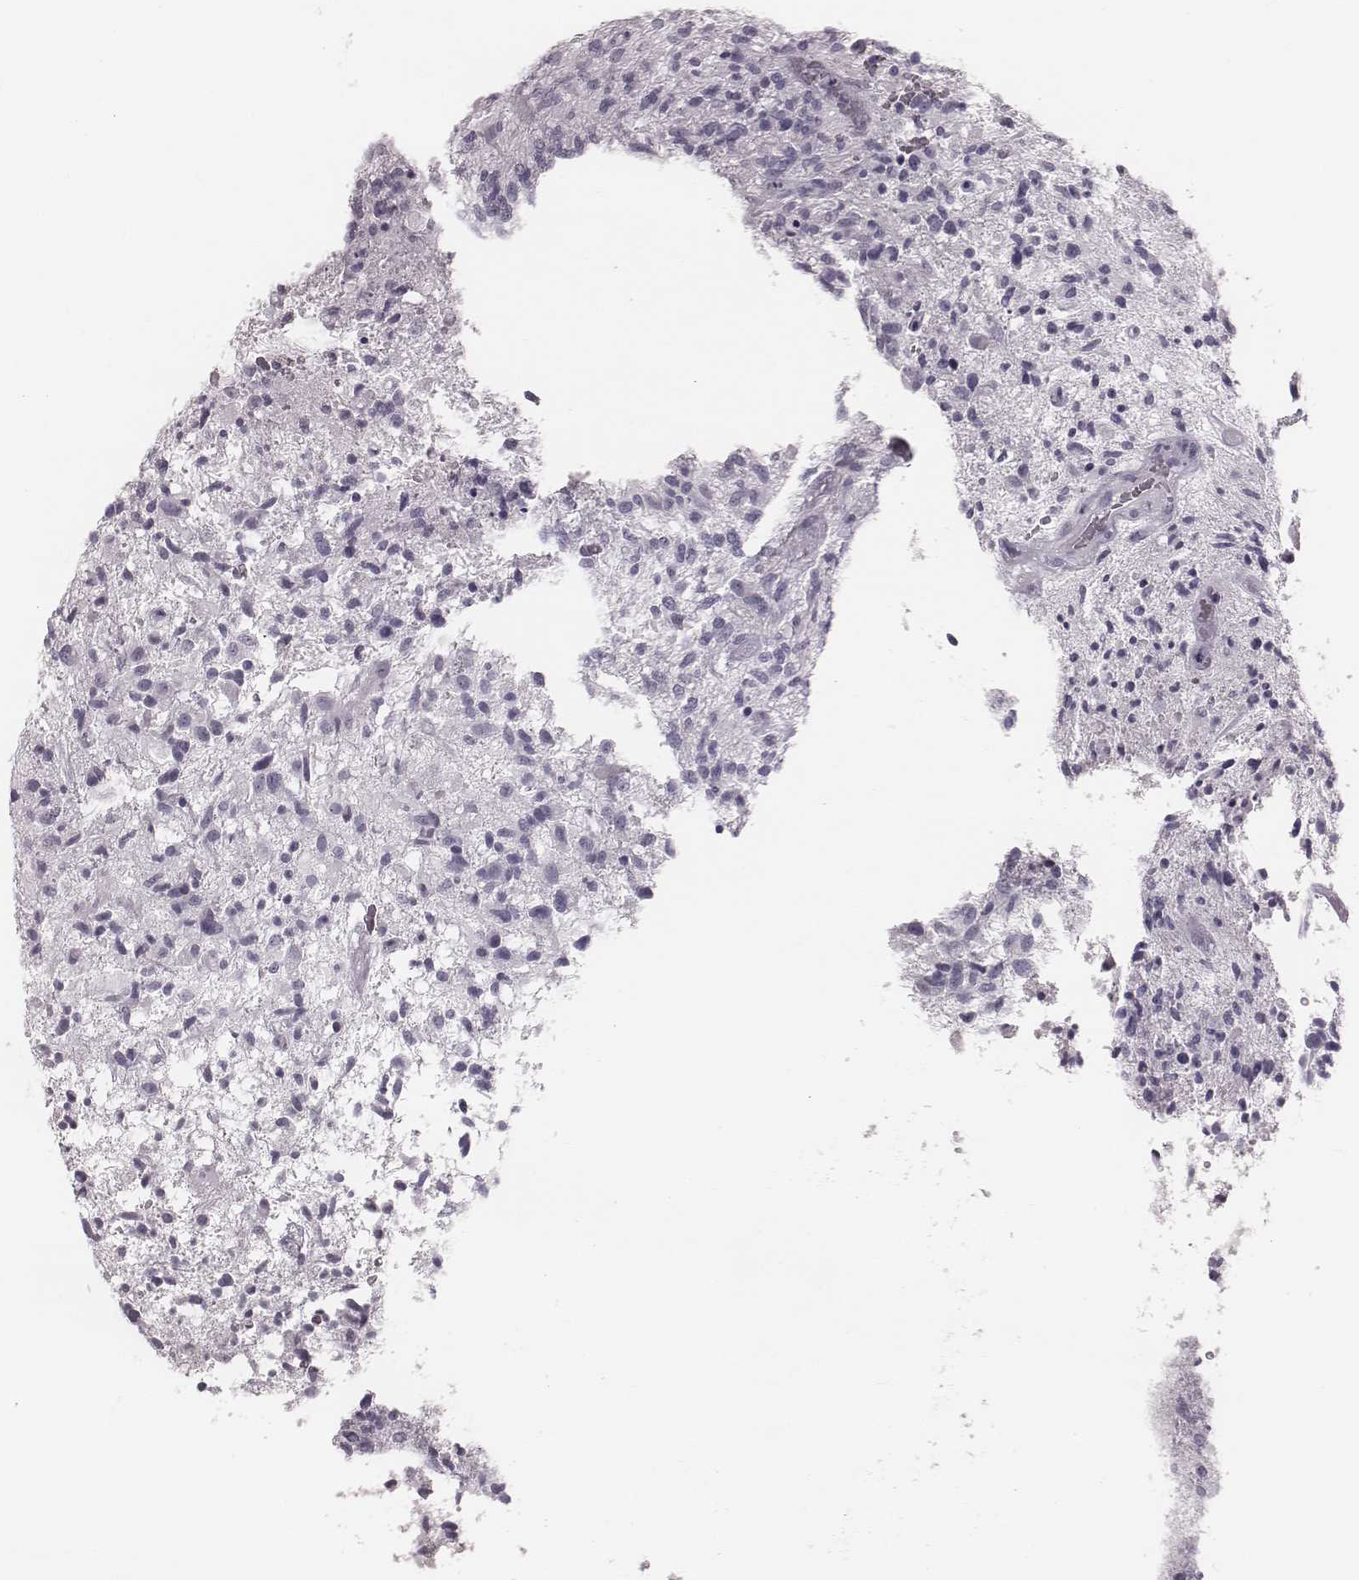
{"staining": {"intensity": "negative", "quantity": "none", "location": "none"}, "tissue": "glioma", "cell_type": "Tumor cells", "image_type": "cancer", "snomed": [{"axis": "morphology", "description": "Glioma, malignant, High grade"}, {"axis": "topography", "description": "Brain"}], "caption": "Immunohistochemistry of human high-grade glioma (malignant) displays no expression in tumor cells.", "gene": "KRT74", "patient": {"sex": "male", "age": 47}}